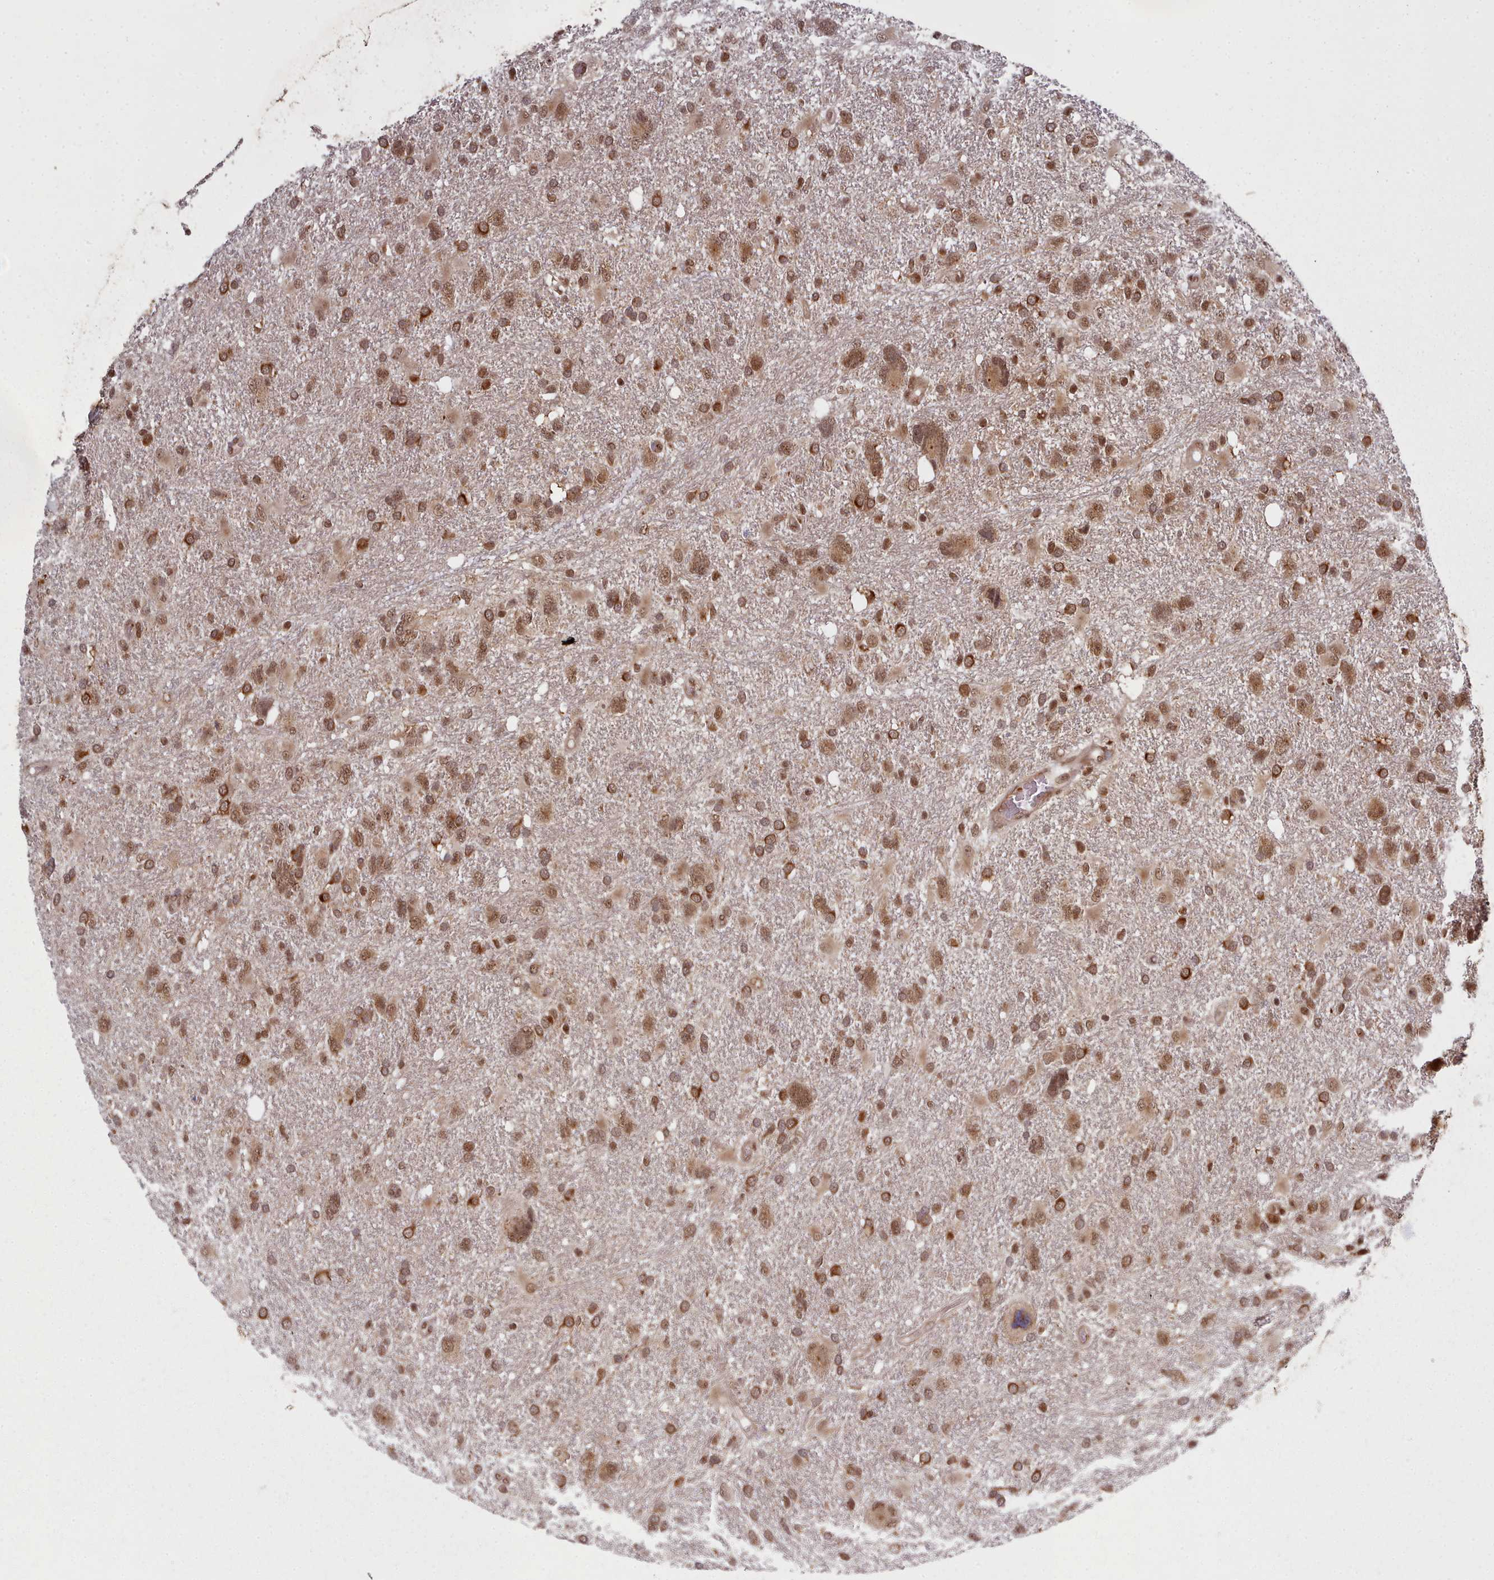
{"staining": {"intensity": "moderate", "quantity": ">75%", "location": "cytoplasmic/membranous,nuclear"}, "tissue": "glioma", "cell_type": "Tumor cells", "image_type": "cancer", "snomed": [{"axis": "morphology", "description": "Glioma, malignant, High grade"}, {"axis": "topography", "description": "Brain"}], "caption": "This histopathology image demonstrates immunohistochemistry staining of malignant glioma (high-grade), with medium moderate cytoplasmic/membranous and nuclear positivity in about >75% of tumor cells.", "gene": "DHX8", "patient": {"sex": "male", "age": 61}}